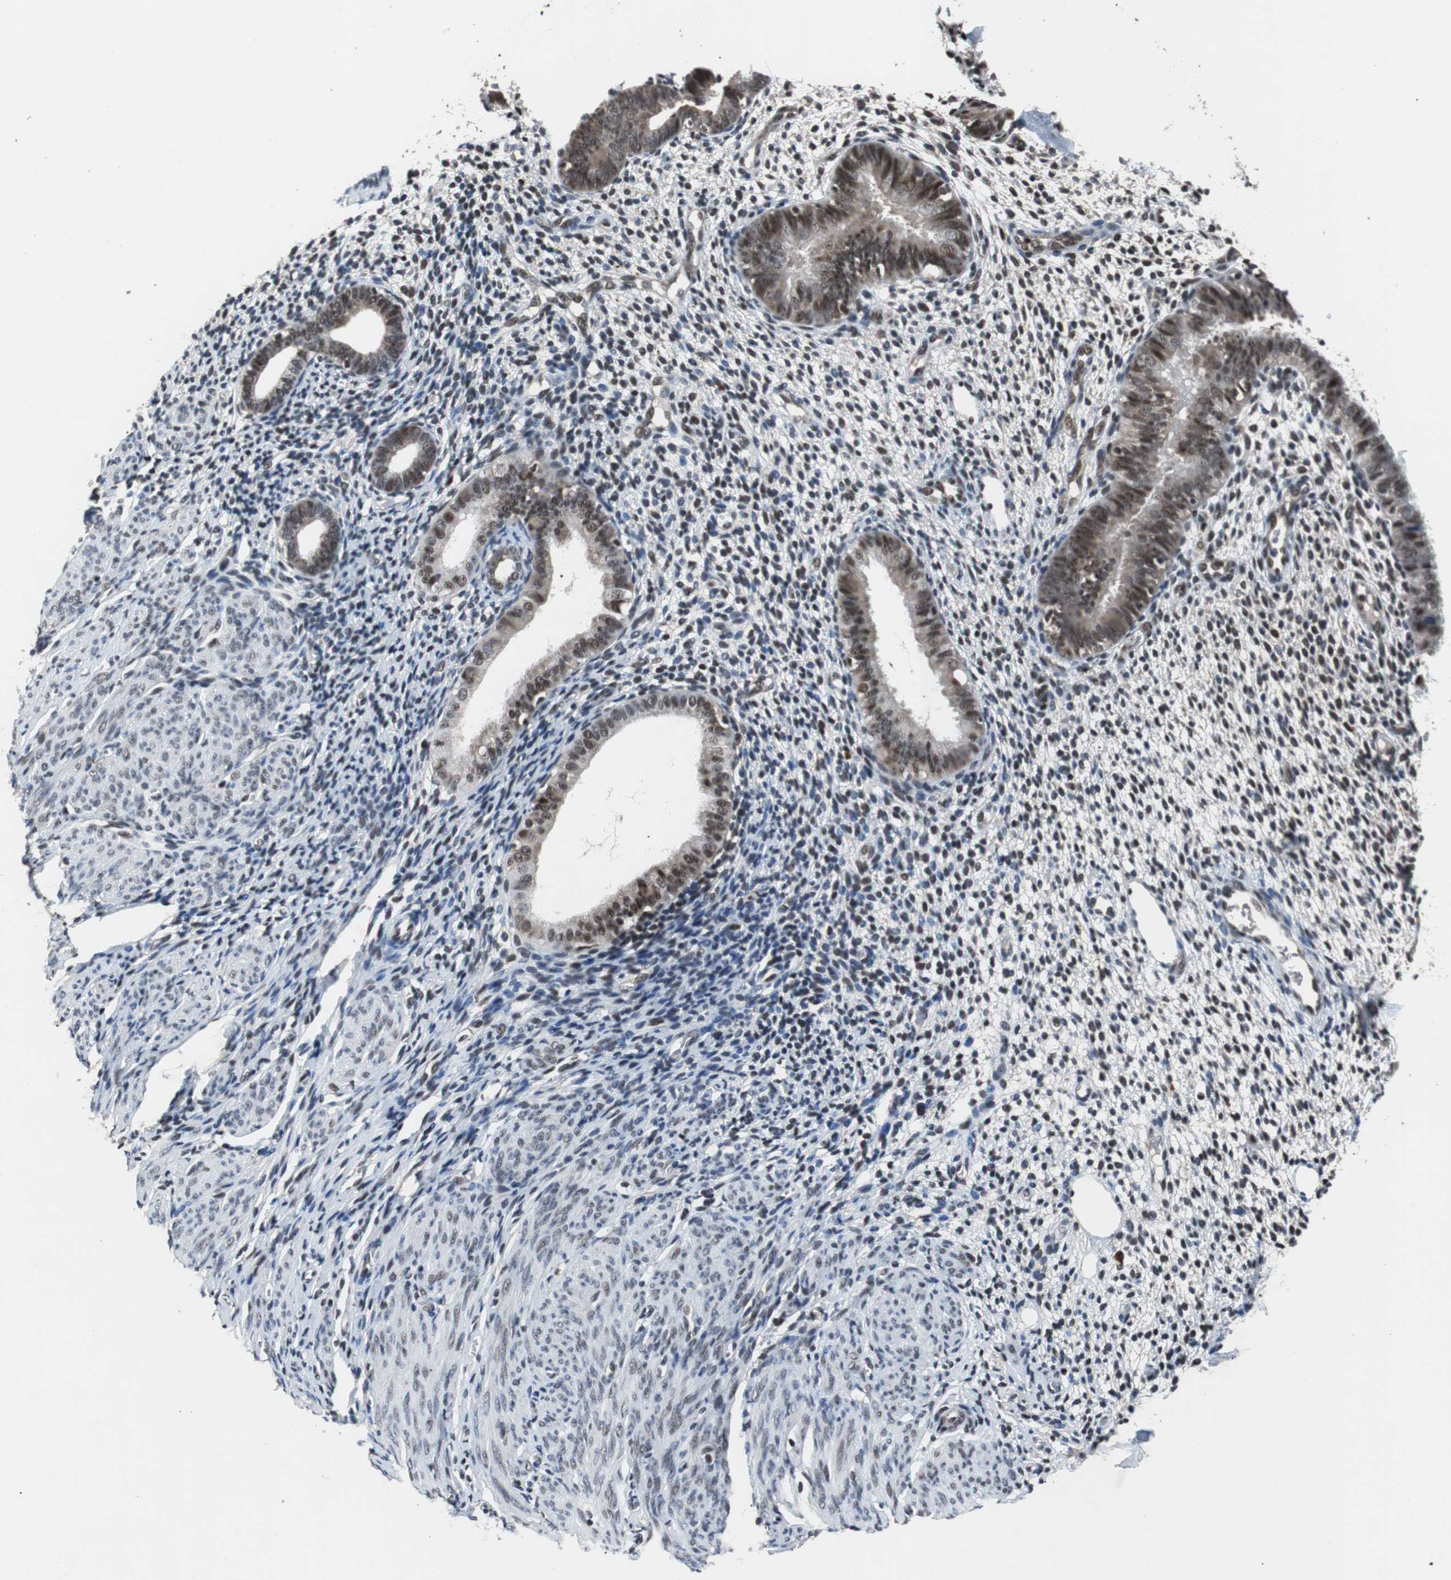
{"staining": {"intensity": "moderate", "quantity": "25%-75%", "location": "nuclear"}, "tissue": "endometrium", "cell_type": "Cells in endometrial stroma", "image_type": "normal", "snomed": [{"axis": "morphology", "description": "Normal tissue, NOS"}, {"axis": "topography", "description": "Endometrium"}], "caption": "Immunohistochemical staining of benign human endometrium exhibits 25%-75% levels of moderate nuclear protein expression in about 25%-75% of cells in endometrial stroma. The staining was performed using DAB, with brown indicating positive protein expression. Nuclei are stained blue with hematoxylin.", "gene": "USP28", "patient": {"sex": "female", "age": 61}}